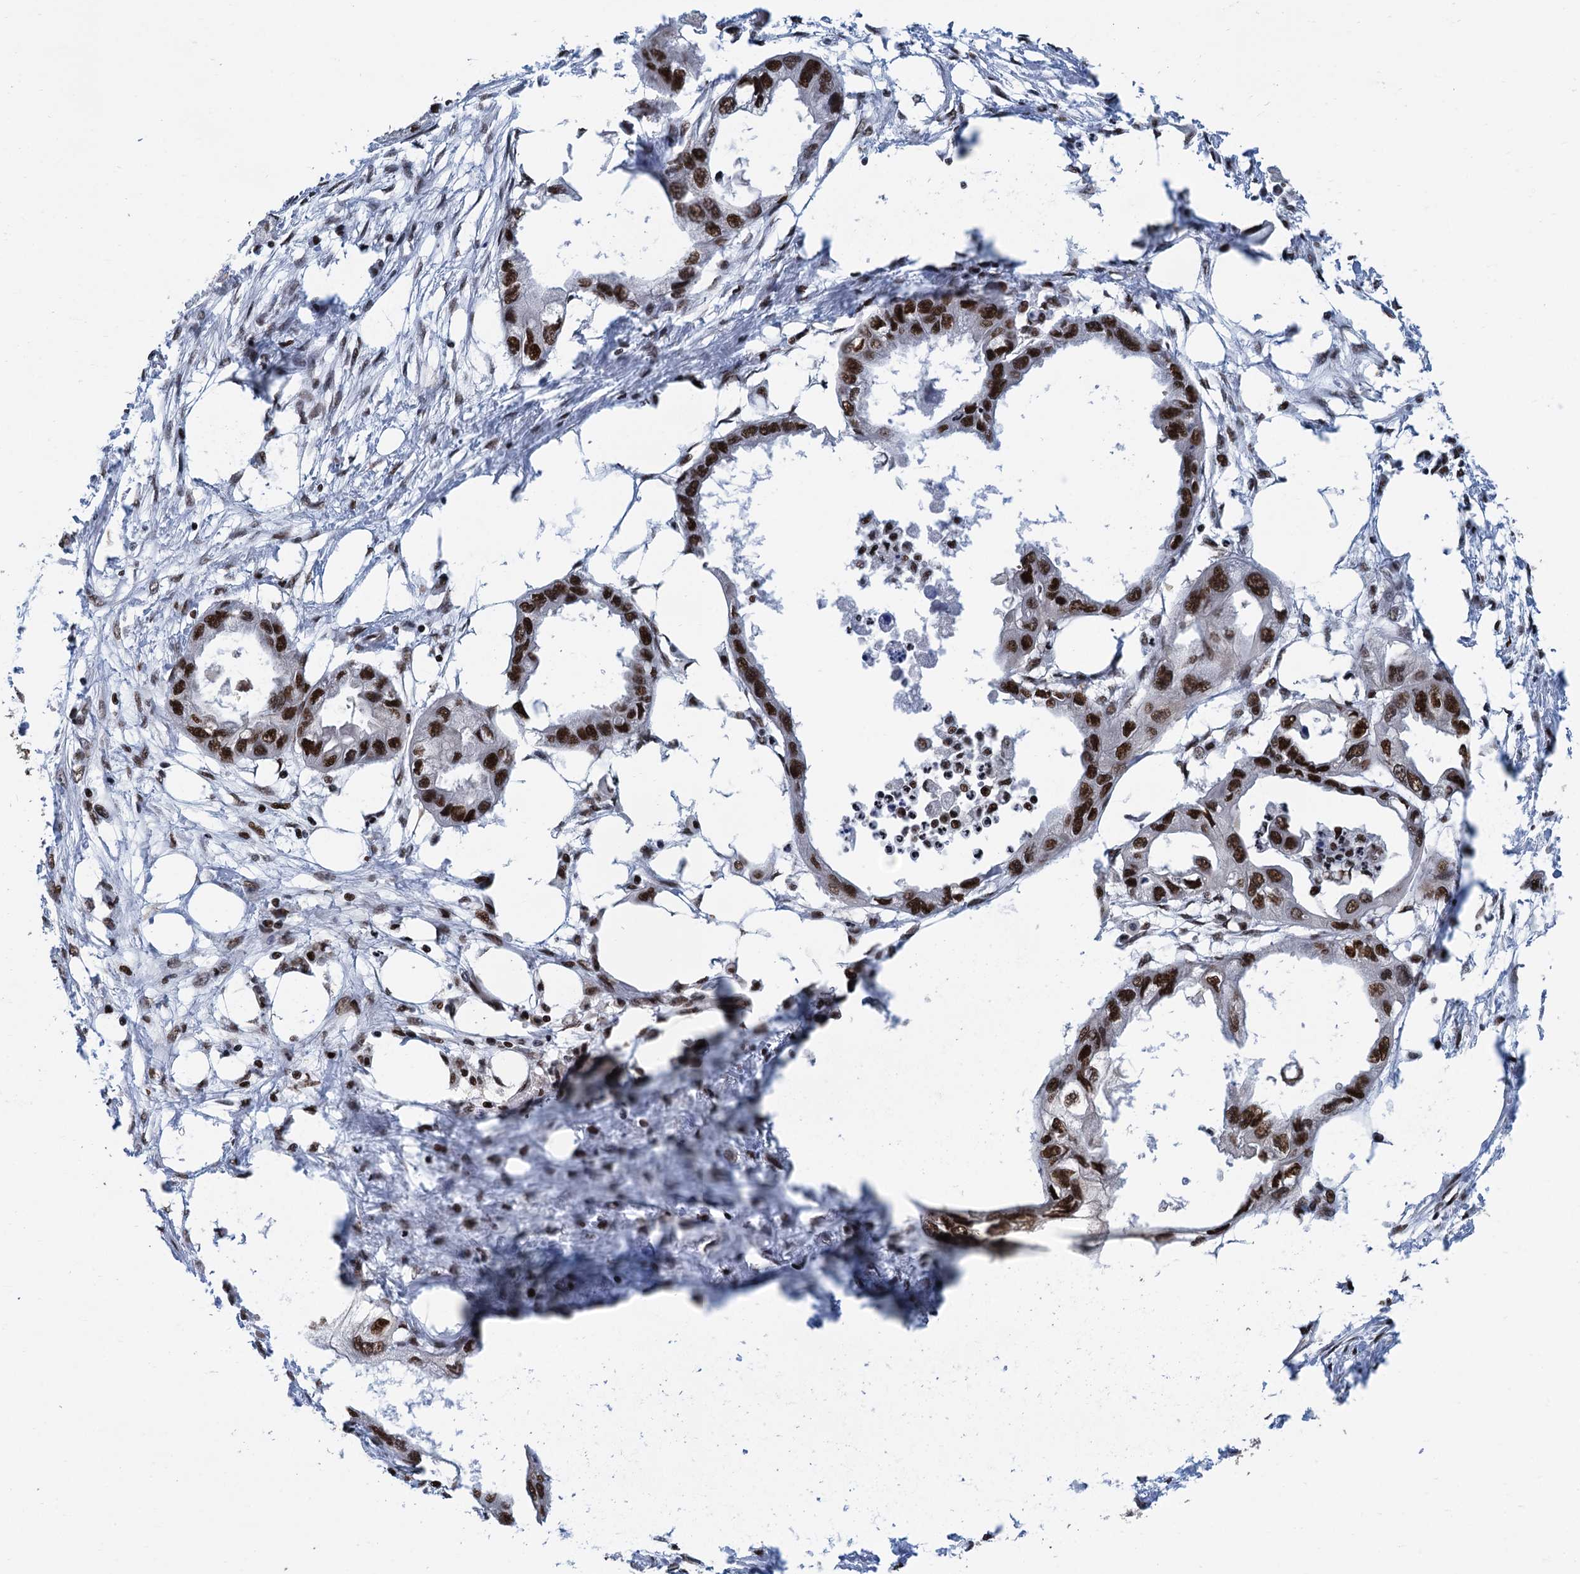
{"staining": {"intensity": "strong", "quantity": ">75%", "location": "nuclear"}, "tissue": "endometrial cancer", "cell_type": "Tumor cells", "image_type": "cancer", "snomed": [{"axis": "morphology", "description": "Adenocarcinoma, NOS"}, {"axis": "morphology", "description": "Adenocarcinoma, metastatic, NOS"}, {"axis": "topography", "description": "Adipose tissue"}, {"axis": "topography", "description": "Endometrium"}], "caption": "Human adenocarcinoma (endometrial) stained with a brown dye shows strong nuclear positive staining in about >75% of tumor cells.", "gene": "PPP4R1", "patient": {"sex": "female", "age": 67}}